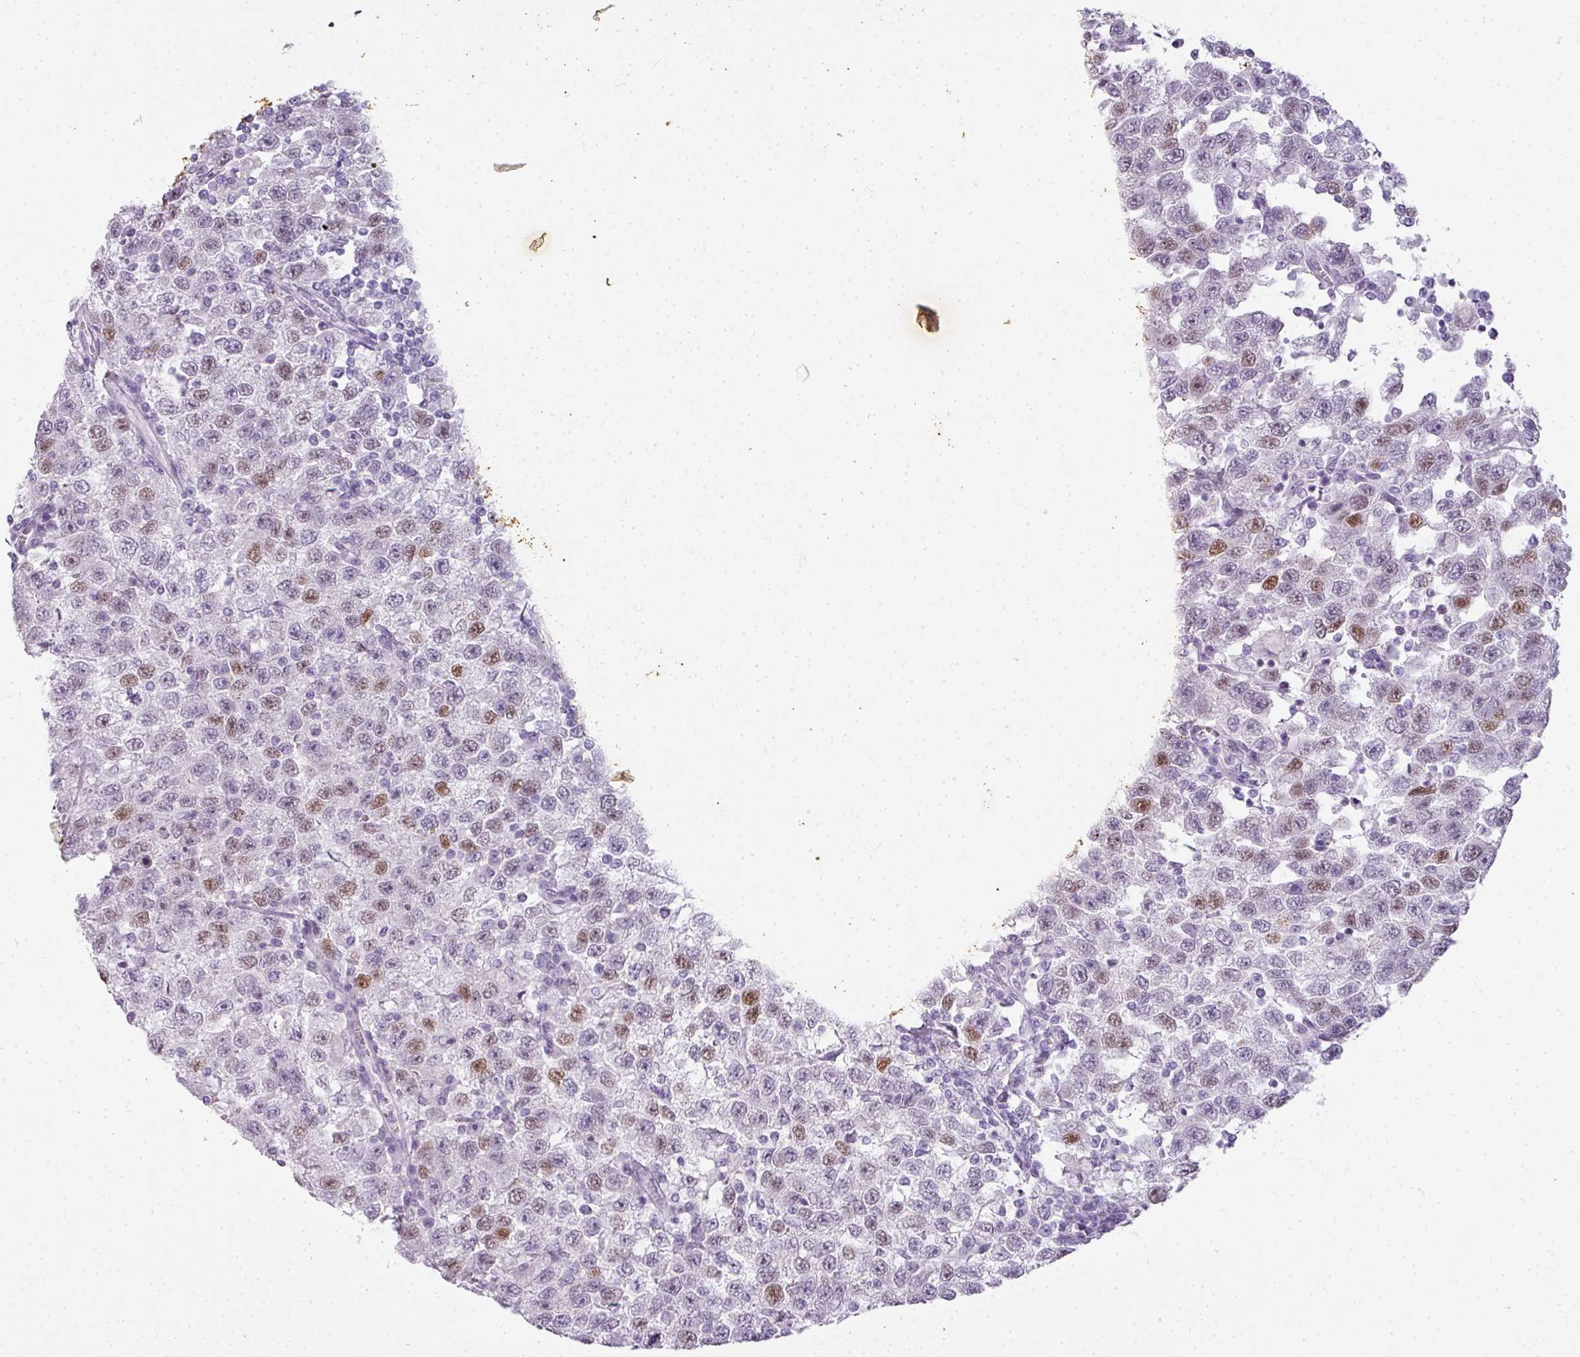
{"staining": {"intensity": "moderate", "quantity": "<25%", "location": "nuclear"}, "tissue": "testis cancer", "cell_type": "Tumor cells", "image_type": "cancer", "snomed": [{"axis": "morphology", "description": "Seminoma, NOS"}, {"axis": "topography", "description": "Testis"}], "caption": "Moderate nuclear staining for a protein is present in about <25% of tumor cells of seminoma (testis) using immunohistochemistry (IHC).", "gene": "RBMY1F", "patient": {"sex": "male", "age": 41}}